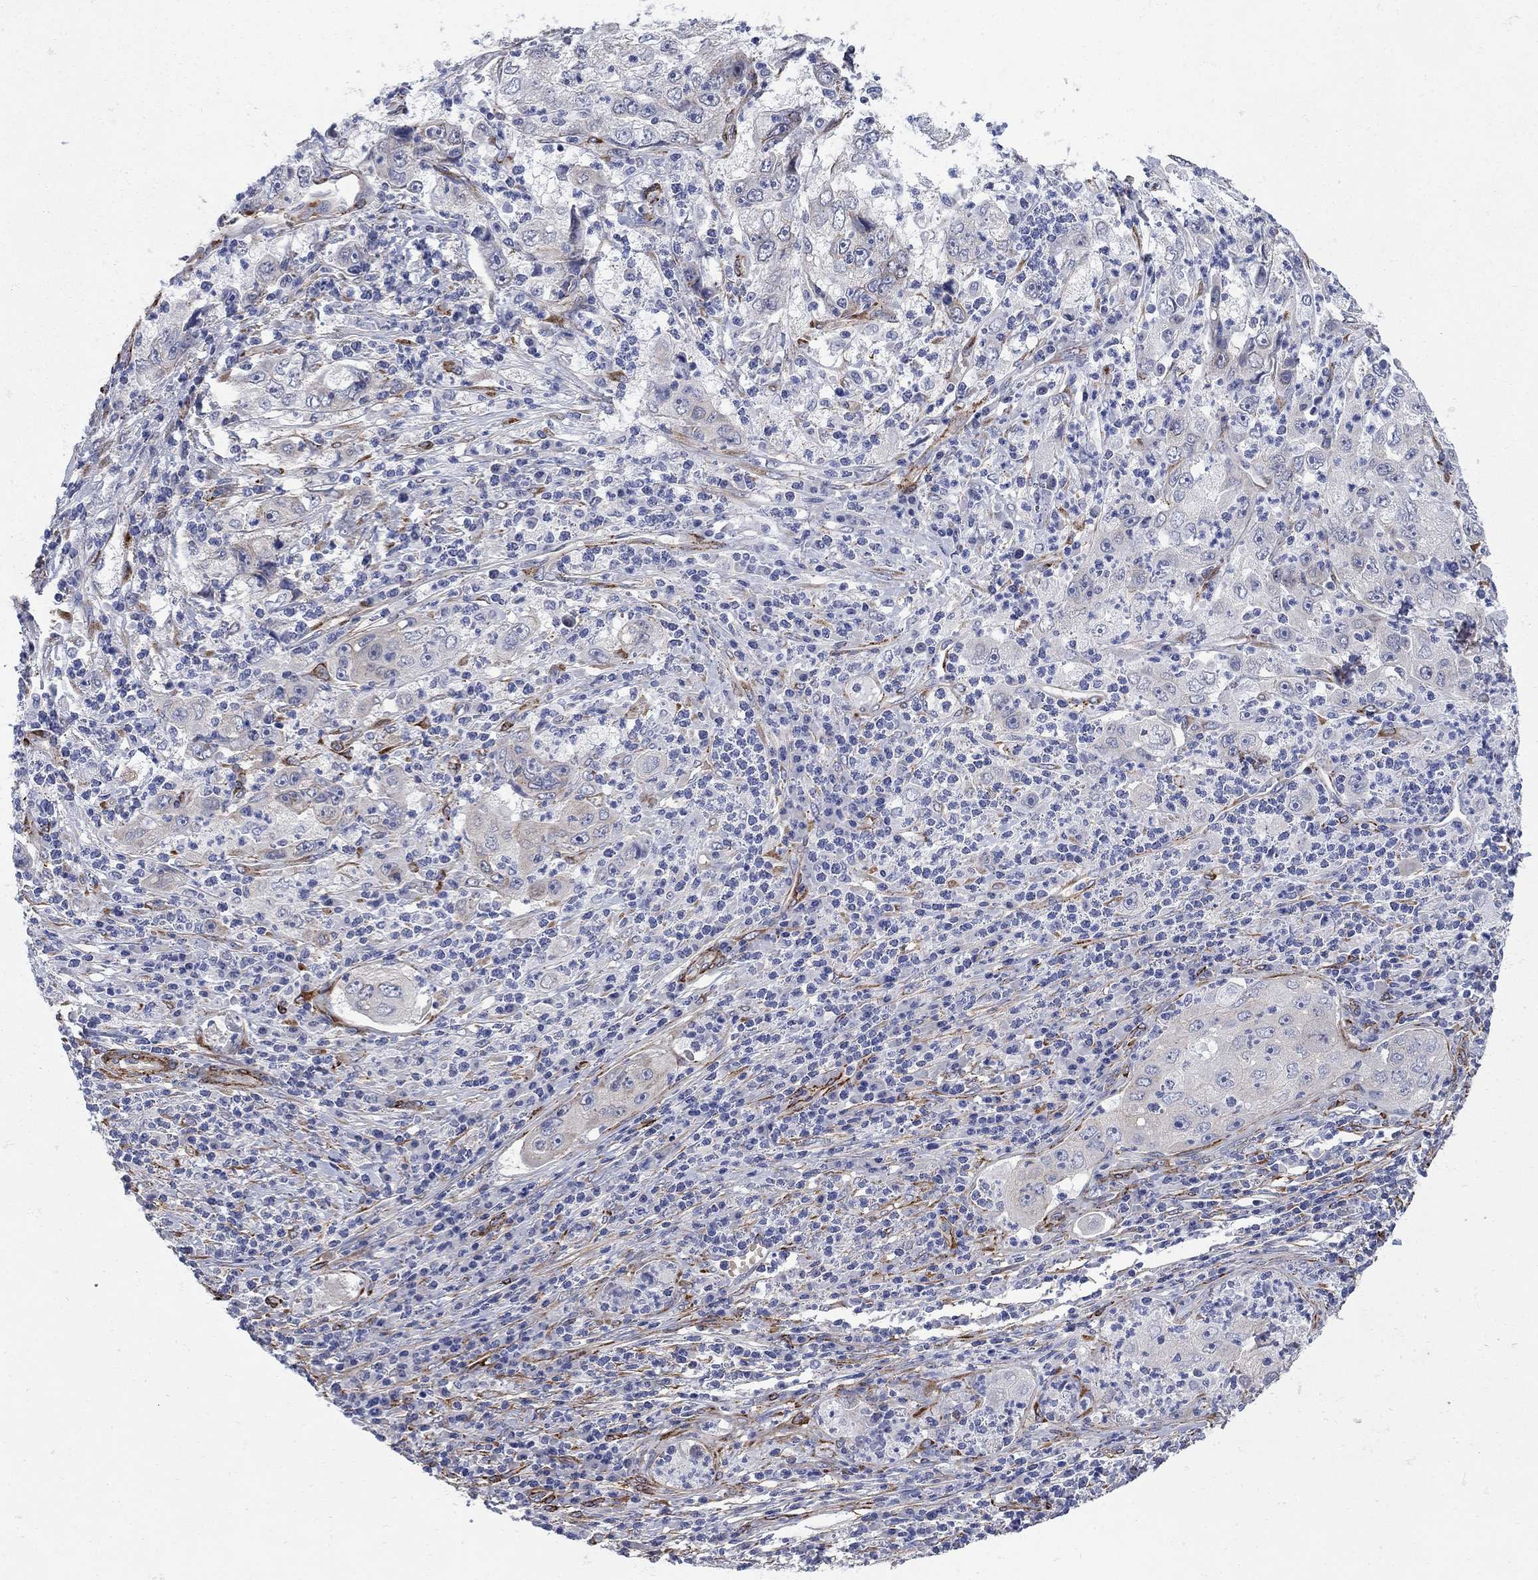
{"staining": {"intensity": "negative", "quantity": "none", "location": "none"}, "tissue": "cervical cancer", "cell_type": "Tumor cells", "image_type": "cancer", "snomed": [{"axis": "morphology", "description": "Squamous cell carcinoma, NOS"}, {"axis": "topography", "description": "Cervix"}], "caption": "Immunohistochemistry (IHC) histopathology image of neoplastic tissue: human squamous cell carcinoma (cervical) stained with DAB exhibits no significant protein positivity in tumor cells.", "gene": "SEPTIN8", "patient": {"sex": "female", "age": 36}}